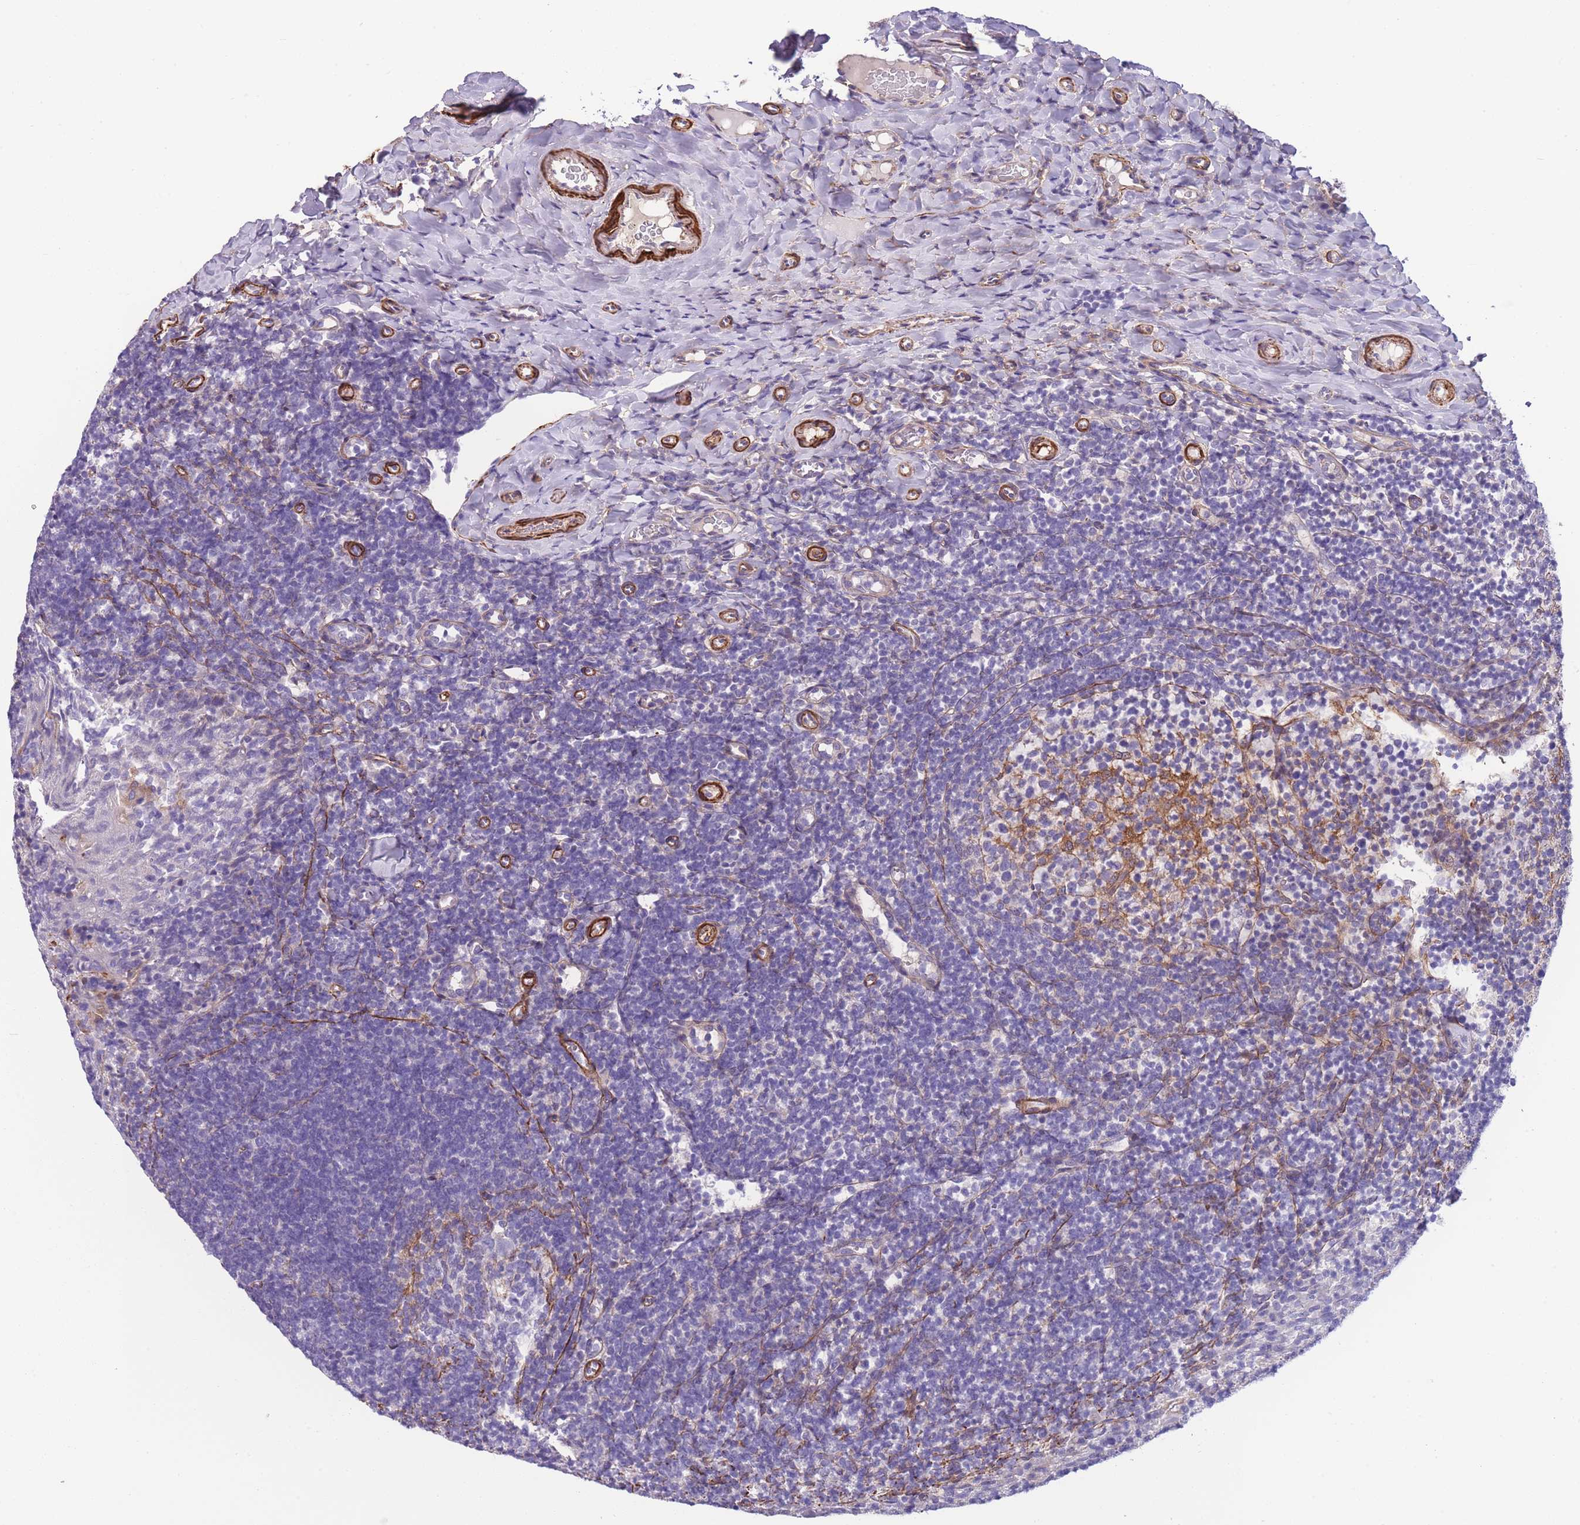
{"staining": {"intensity": "negative", "quantity": "none", "location": "none"}, "tissue": "tonsil", "cell_type": "Germinal center cells", "image_type": "normal", "snomed": [{"axis": "morphology", "description": "Normal tissue, NOS"}, {"axis": "topography", "description": "Tonsil"}], "caption": "Germinal center cells show no significant protein expression in benign tonsil. (Stains: DAB (3,3'-diaminobenzidine) immunohistochemistry with hematoxylin counter stain, Microscopy: brightfield microscopy at high magnification).", "gene": "FAM124A", "patient": {"sex": "female", "age": 10}}